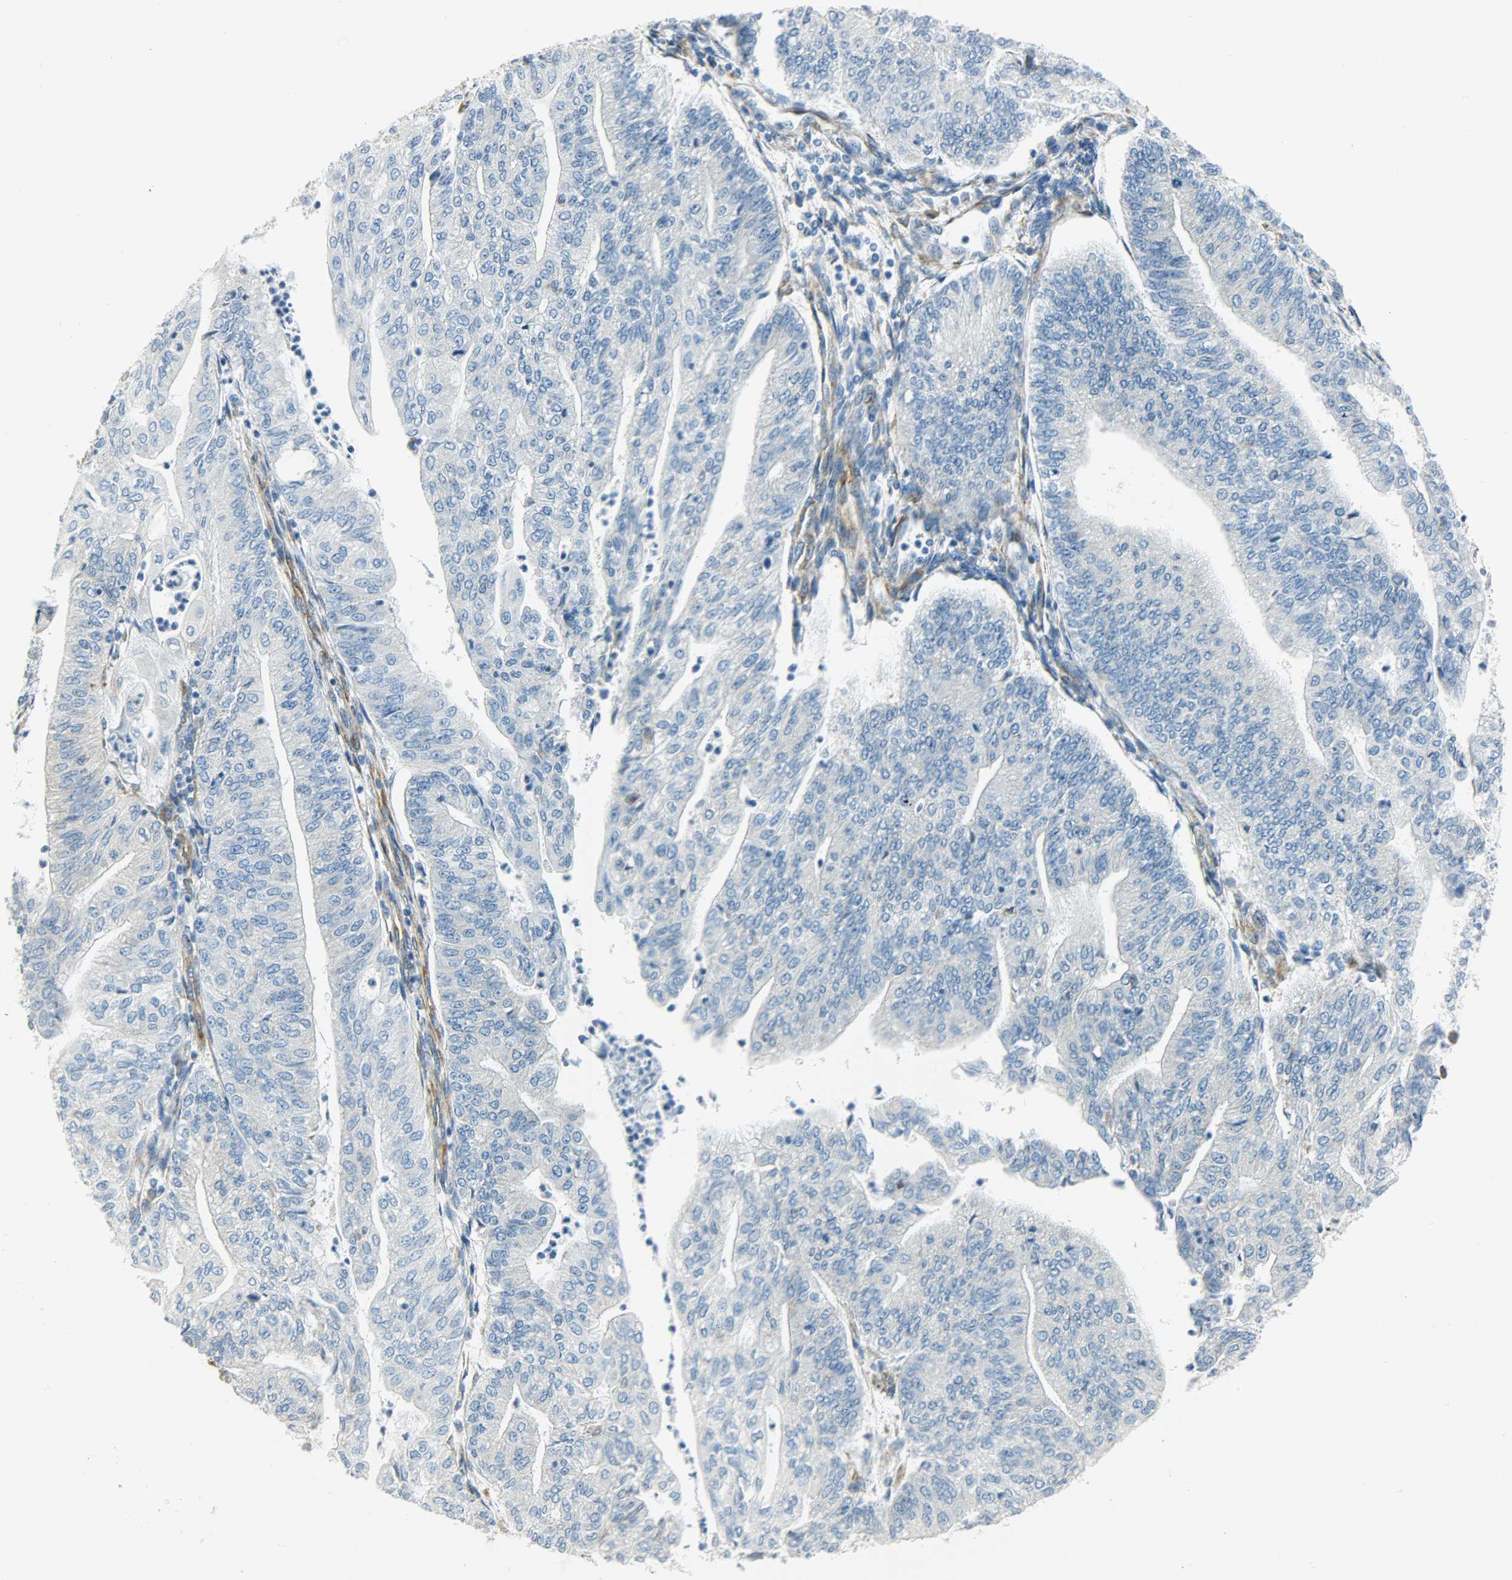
{"staining": {"intensity": "negative", "quantity": "none", "location": "none"}, "tissue": "endometrial cancer", "cell_type": "Tumor cells", "image_type": "cancer", "snomed": [{"axis": "morphology", "description": "Adenocarcinoma, NOS"}, {"axis": "topography", "description": "Endometrium"}], "caption": "Immunohistochemistry (IHC) histopathology image of adenocarcinoma (endometrial) stained for a protein (brown), which shows no expression in tumor cells.", "gene": "PKD2", "patient": {"sex": "female", "age": 59}}